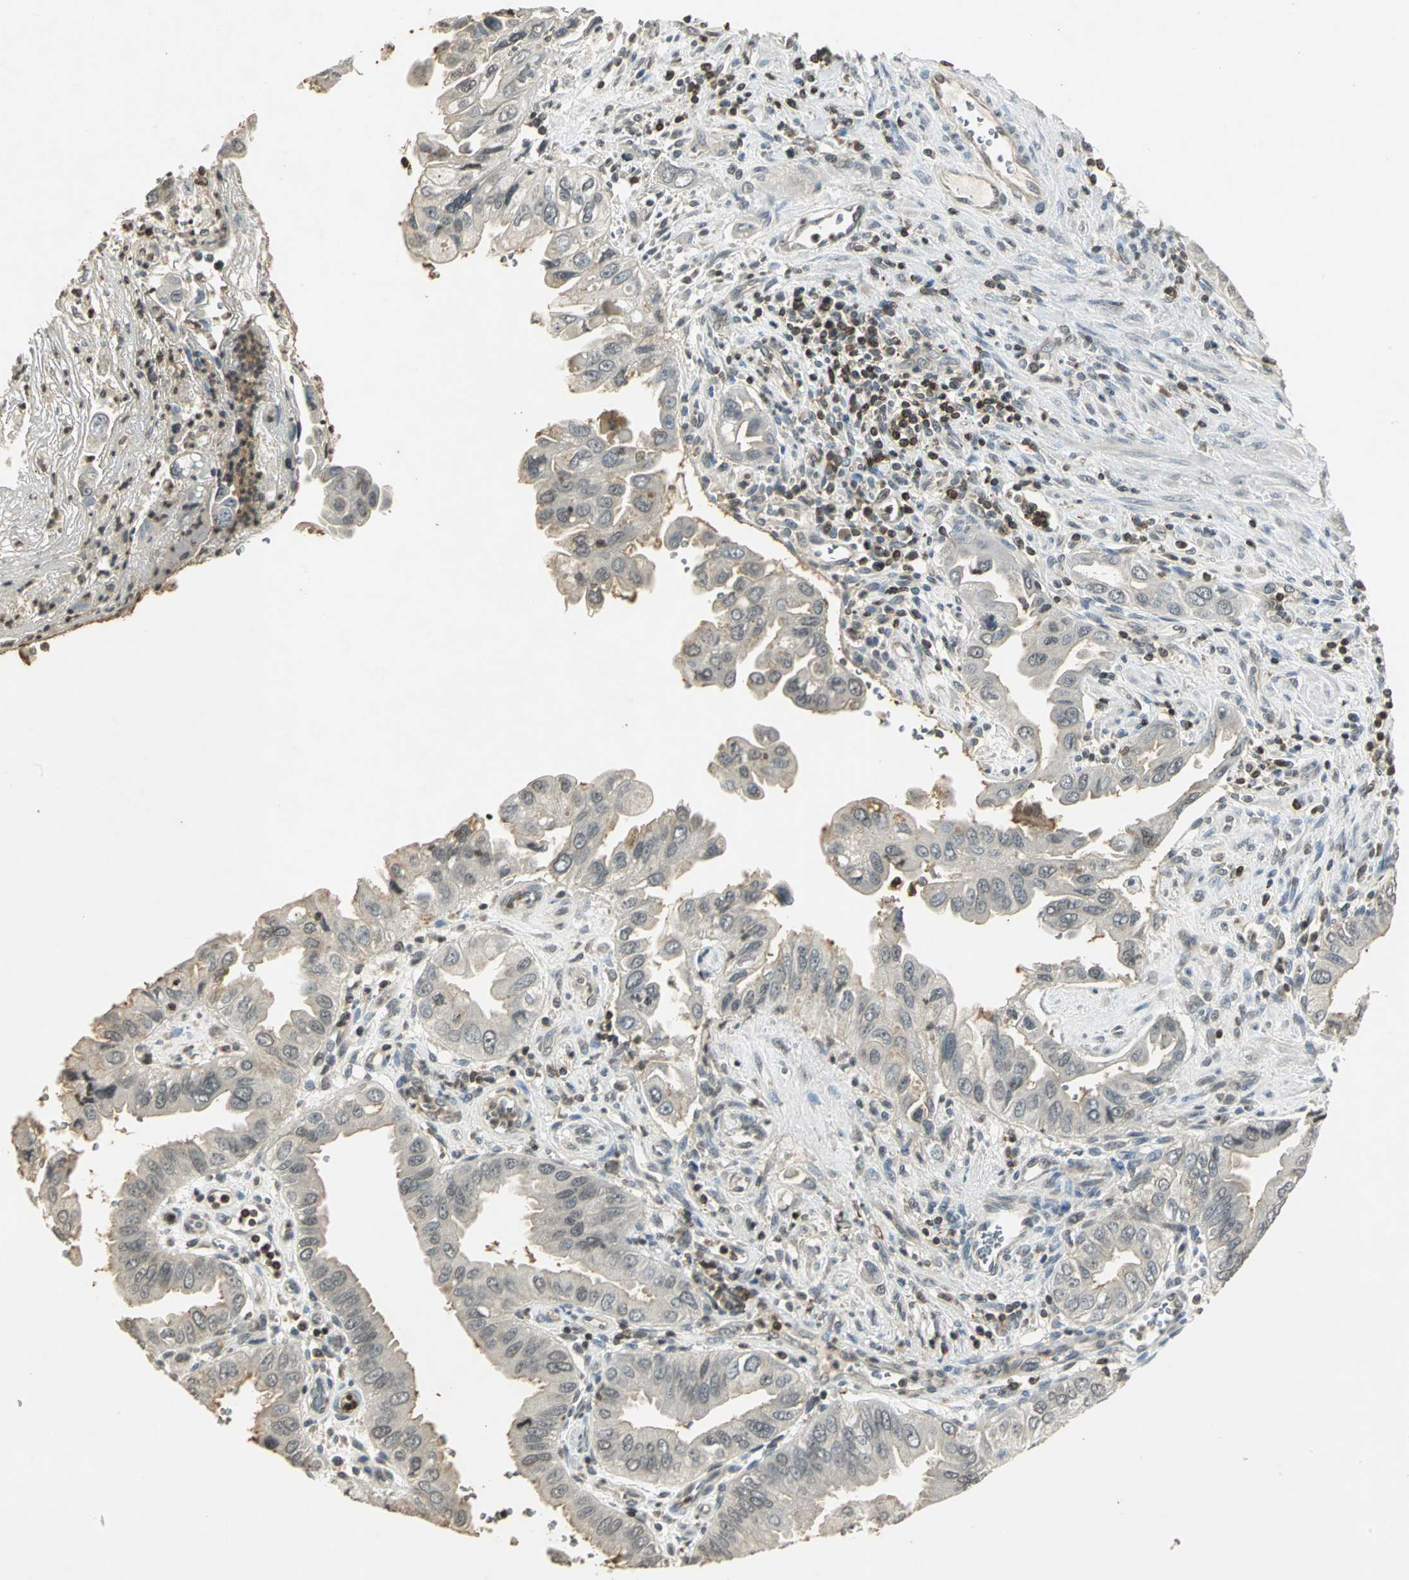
{"staining": {"intensity": "negative", "quantity": "none", "location": "none"}, "tissue": "pancreatic cancer", "cell_type": "Tumor cells", "image_type": "cancer", "snomed": [{"axis": "morphology", "description": "Normal tissue, NOS"}, {"axis": "topography", "description": "Lymph node"}], "caption": "Immunohistochemical staining of human pancreatic cancer demonstrates no significant positivity in tumor cells.", "gene": "IL16", "patient": {"sex": "male", "age": 50}}